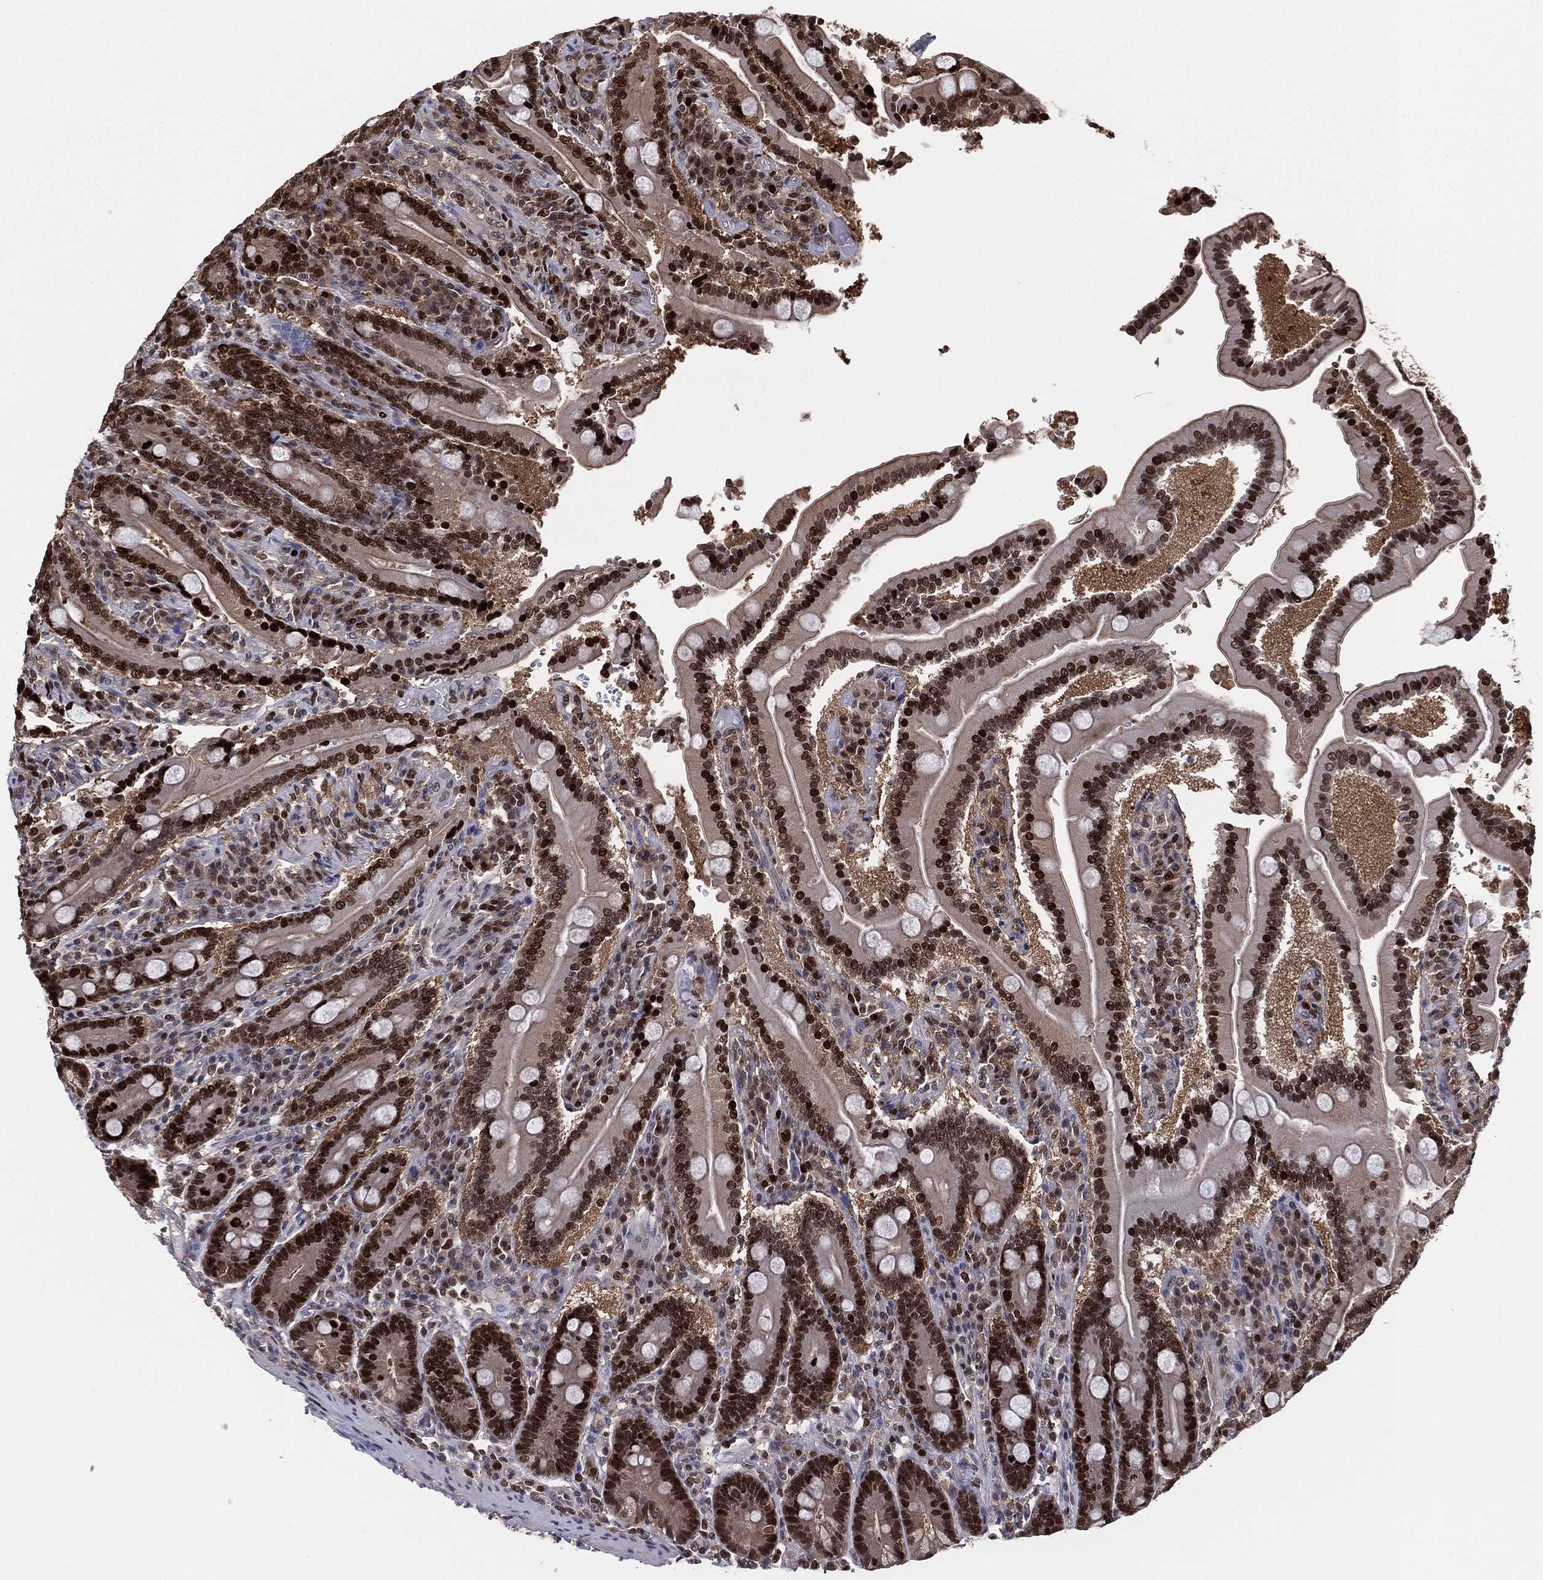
{"staining": {"intensity": "strong", "quantity": ">75%", "location": "nuclear"}, "tissue": "duodenum", "cell_type": "Glandular cells", "image_type": "normal", "snomed": [{"axis": "morphology", "description": "Normal tissue, NOS"}, {"axis": "topography", "description": "Duodenum"}], "caption": "Normal duodenum reveals strong nuclear staining in approximately >75% of glandular cells (DAB = brown stain, brightfield microscopy at high magnification)..", "gene": "PSMA1", "patient": {"sex": "female", "age": 62}}